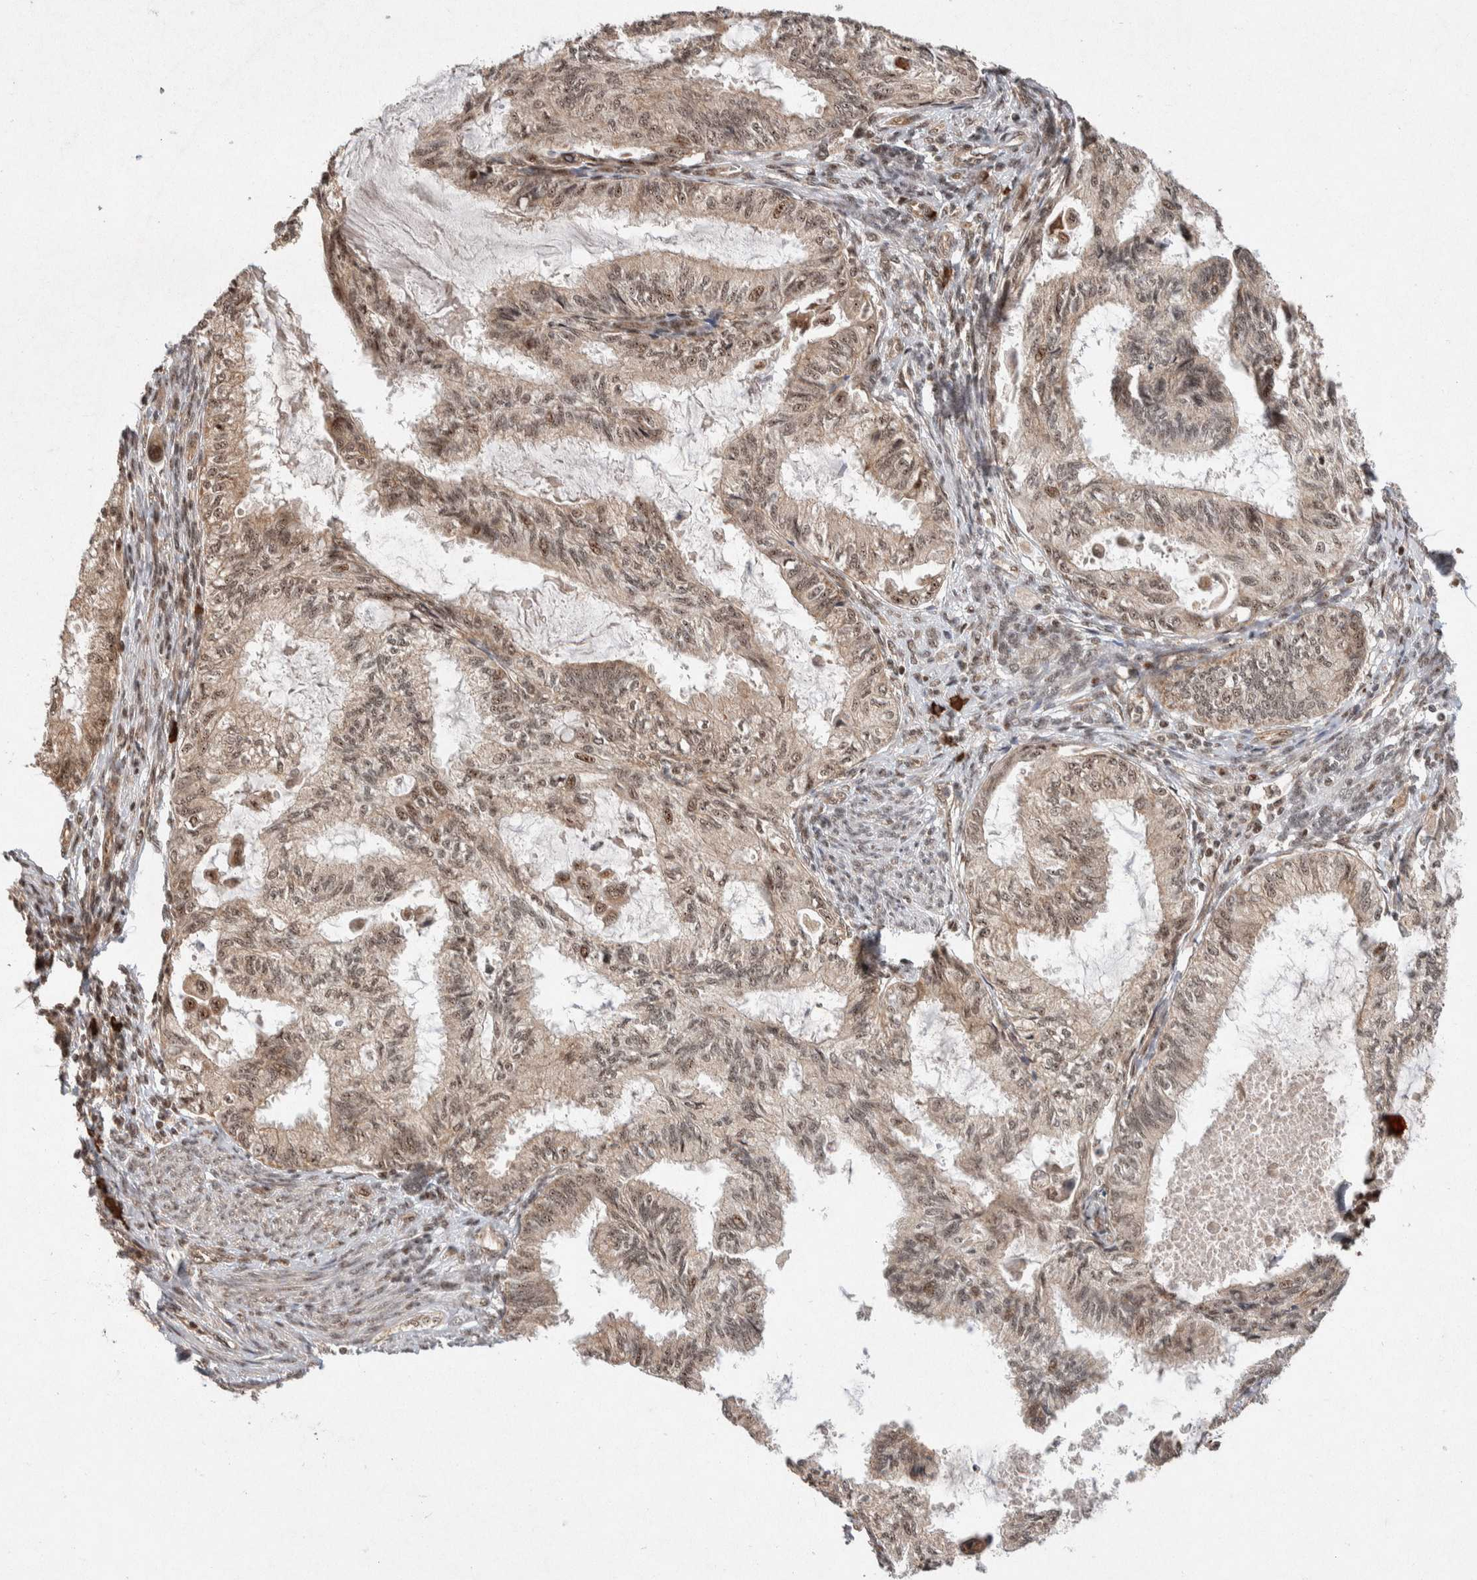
{"staining": {"intensity": "moderate", "quantity": ">75%", "location": "nuclear"}, "tissue": "cervical cancer", "cell_type": "Tumor cells", "image_type": "cancer", "snomed": [{"axis": "morphology", "description": "Normal tissue, NOS"}, {"axis": "morphology", "description": "Adenocarcinoma, NOS"}, {"axis": "topography", "description": "Cervix"}, {"axis": "topography", "description": "Endometrium"}], "caption": "Cervical cancer stained for a protein demonstrates moderate nuclear positivity in tumor cells.", "gene": "TOR1B", "patient": {"sex": "female", "age": 86}}